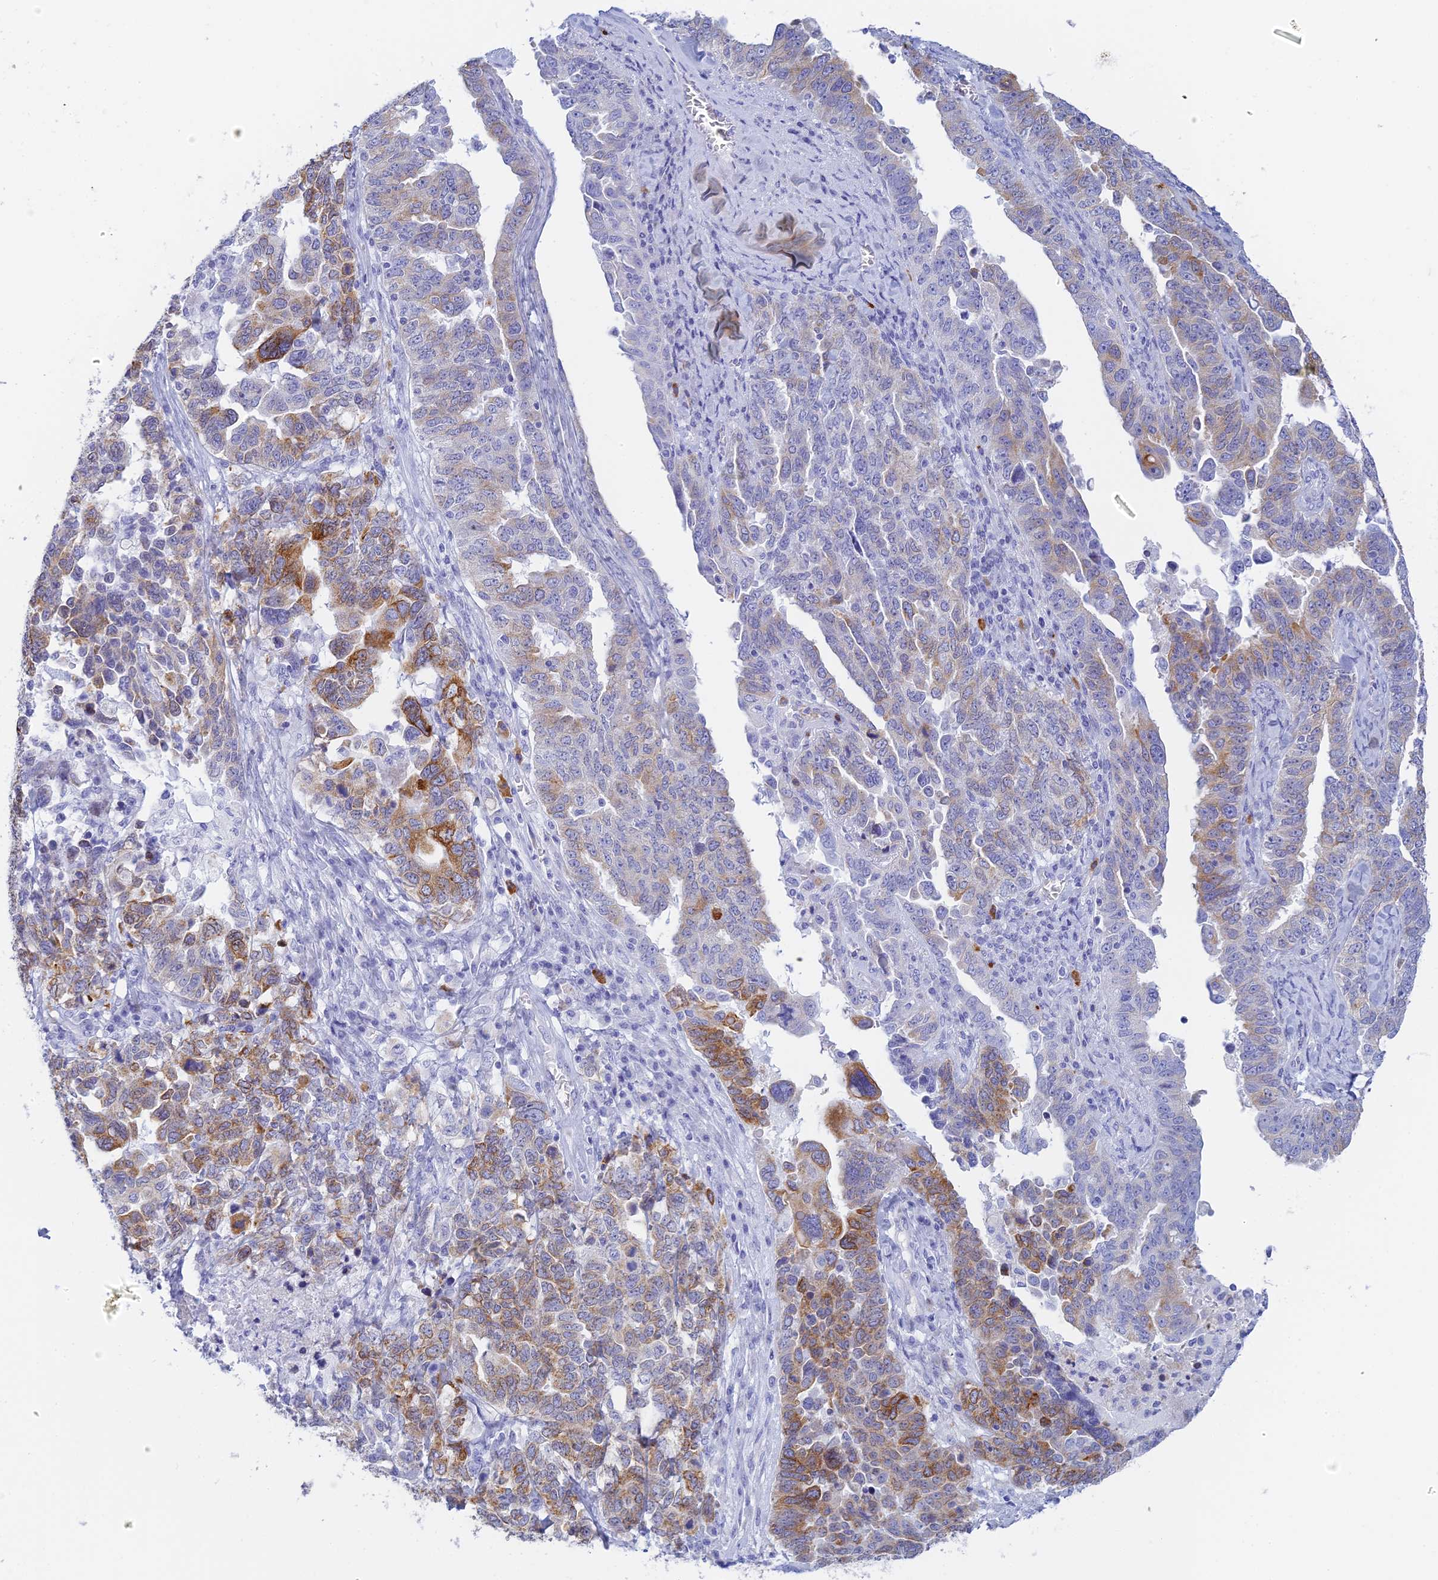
{"staining": {"intensity": "moderate", "quantity": "25%-75%", "location": "cytoplasmic/membranous"}, "tissue": "ovarian cancer", "cell_type": "Tumor cells", "image_type": "cancer", "snomed": [{"axis": "morphology", "description": "Carcinoma, endometroid"}, {"axis": "topography", "description": "Ovary"}], "caption": "Tumor cells show medium levels of moderate cytoplasmic/membranous staining in about 25%-75% of cells in ovarian cancer.", "gene": "CEP152", "patient": {"sex": "female", "age": 62}}